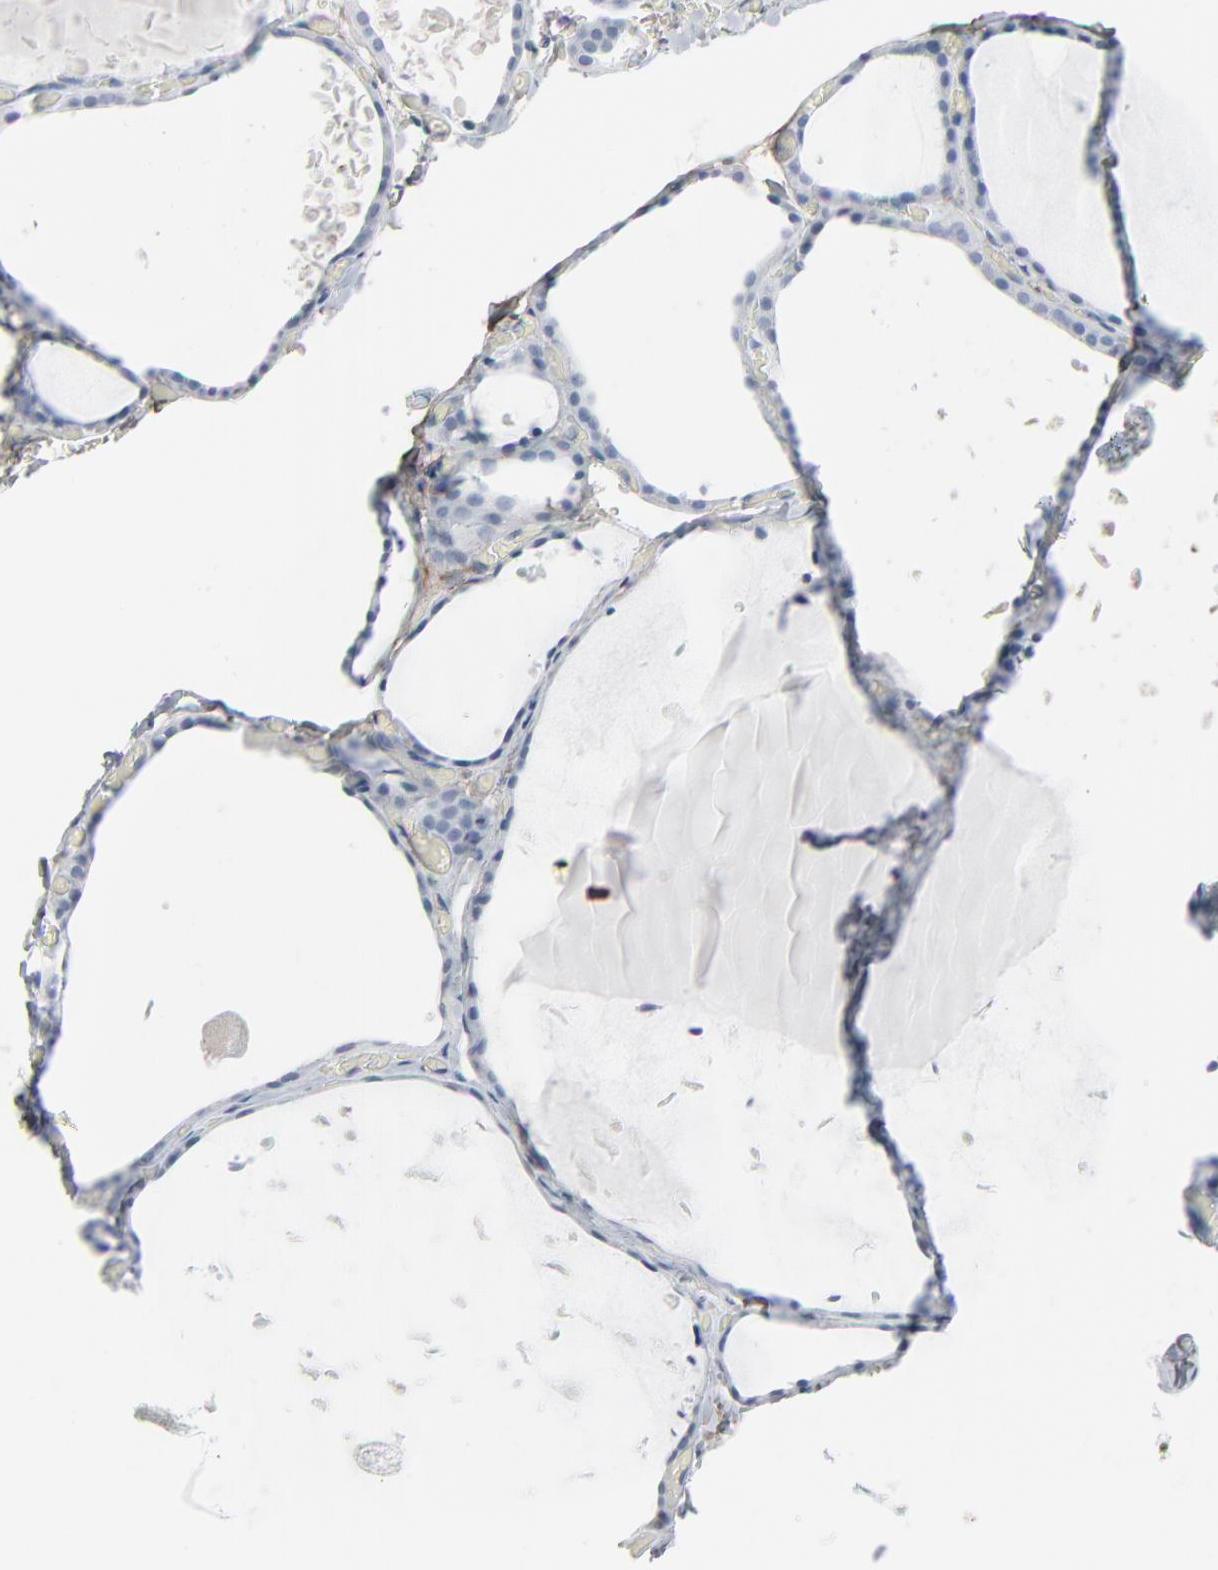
{"staining": {"intensity": "negative", "quantity": "none", "location": "none"}, "tissue": "thyroid gland", "cell_type": "Glandular cells", "image_type": "normal", "snomed": [{"axis": "morphology", "description": "Normal tissue, NOS"}, {"axis": "topography", "description": "Thyroid gland"}], "caption": "Thyroid gland stained for a protein using immunohistochemistry demonstrates no expression glandular cells.", "gene": "BGN", "patient": {"sex": "female", "age": 22}}